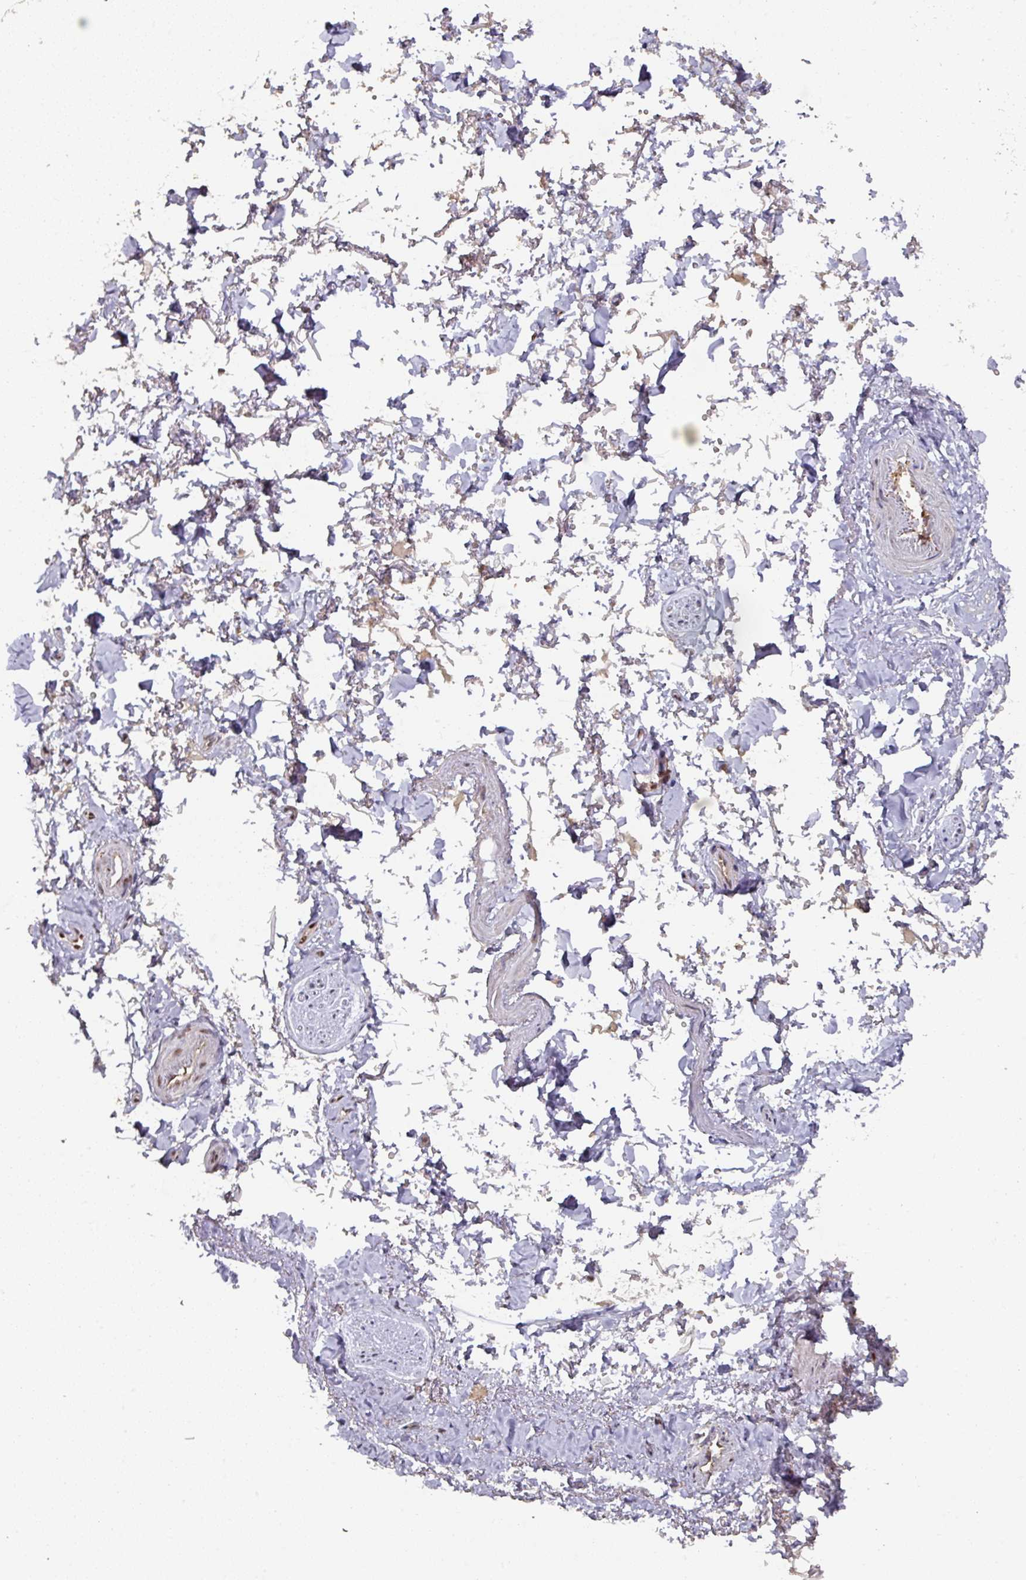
{"staining": {"intensity": "strong", "quantity": "25%-75%", "location": "nuclear"}, "tissue": "adipose tissue", "cell_type": "Adipocytes", "image_type": "normal", "snomed": [{"axis": "morphology", "description": "Normal tissue, NOS"}, {"axis": "topography", "description": "Vulva"}, {"axis": "topography", "description": "Vagina"}, {"axis": "topography", "description": "Peripheral nerve tissue"}], "caption": "Immunohistochemical staining of unremarkable human adipose tissue exhibits strong nuclear protein expression in about 25%-75% of adipocytes.", "gene": "ENSG00000289690", "patient": {"sex": "female", "age": 66}}